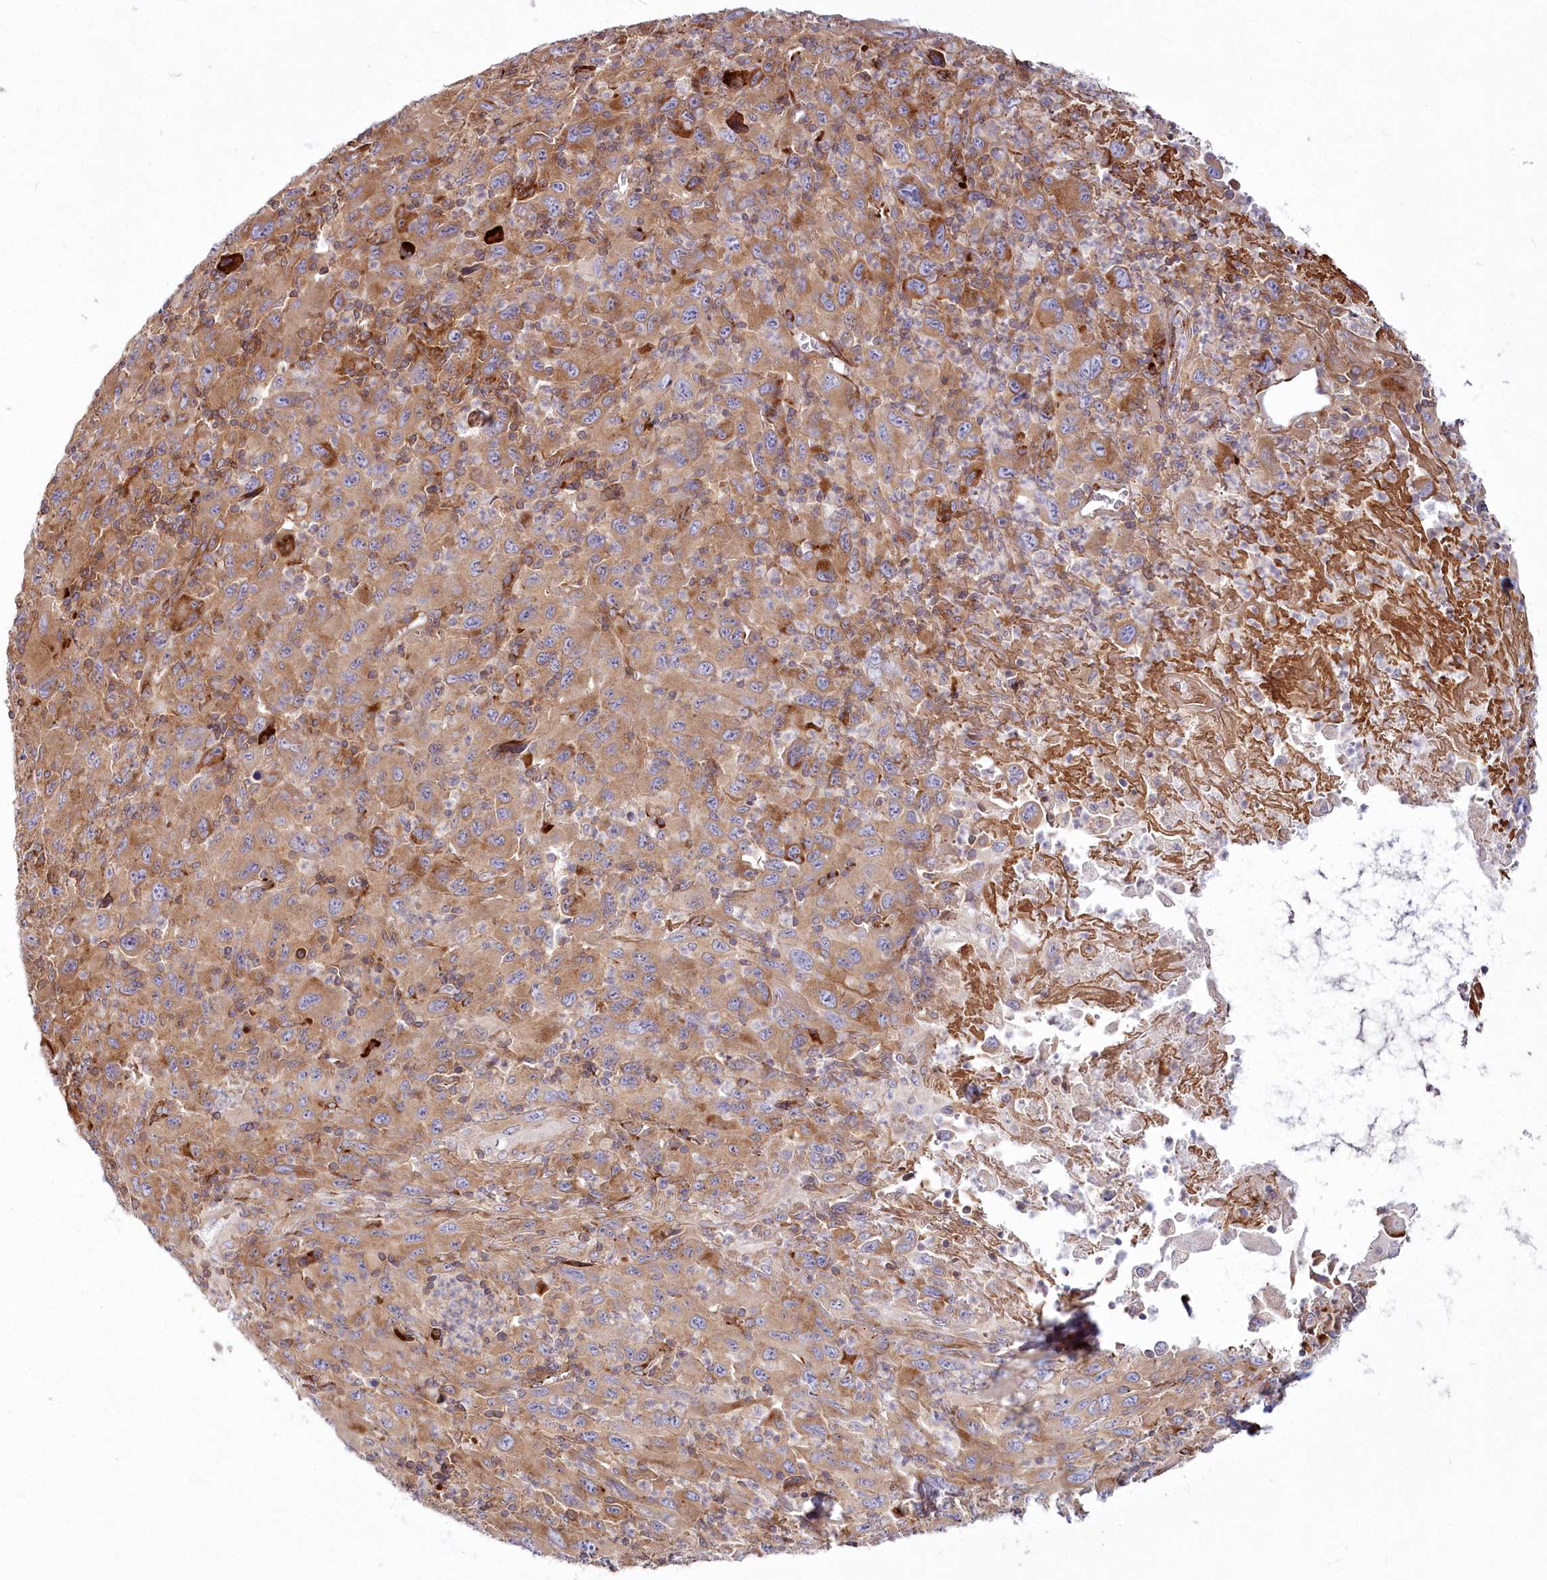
{"staining": {"intensity": "moderate", "quantity": ">75%", "location": "cytoplasmic/membranous"}, "tissue": "melanoma", "cell_type": "Tumor cells", "image_type": "cancer", "snomed": [{"axis": "morphology", "description": "Malignant melanoma, Metastatic site"}, {"axis": "topography", "description": "Skin"}], "caption": "Immunohistochemical staining of human melanoma reveals medium levels of moderate cytoplasmic/membranous protein positivity in approximately >75% of tumor cells. The staining was performed using DAB to visualize the protein expression in brown, while the nuclei were stained in blue with hematoxylin (Magnification: 20x).", "gene": "POGLUT1", "patient": {"sex": "female", "age": 56}}